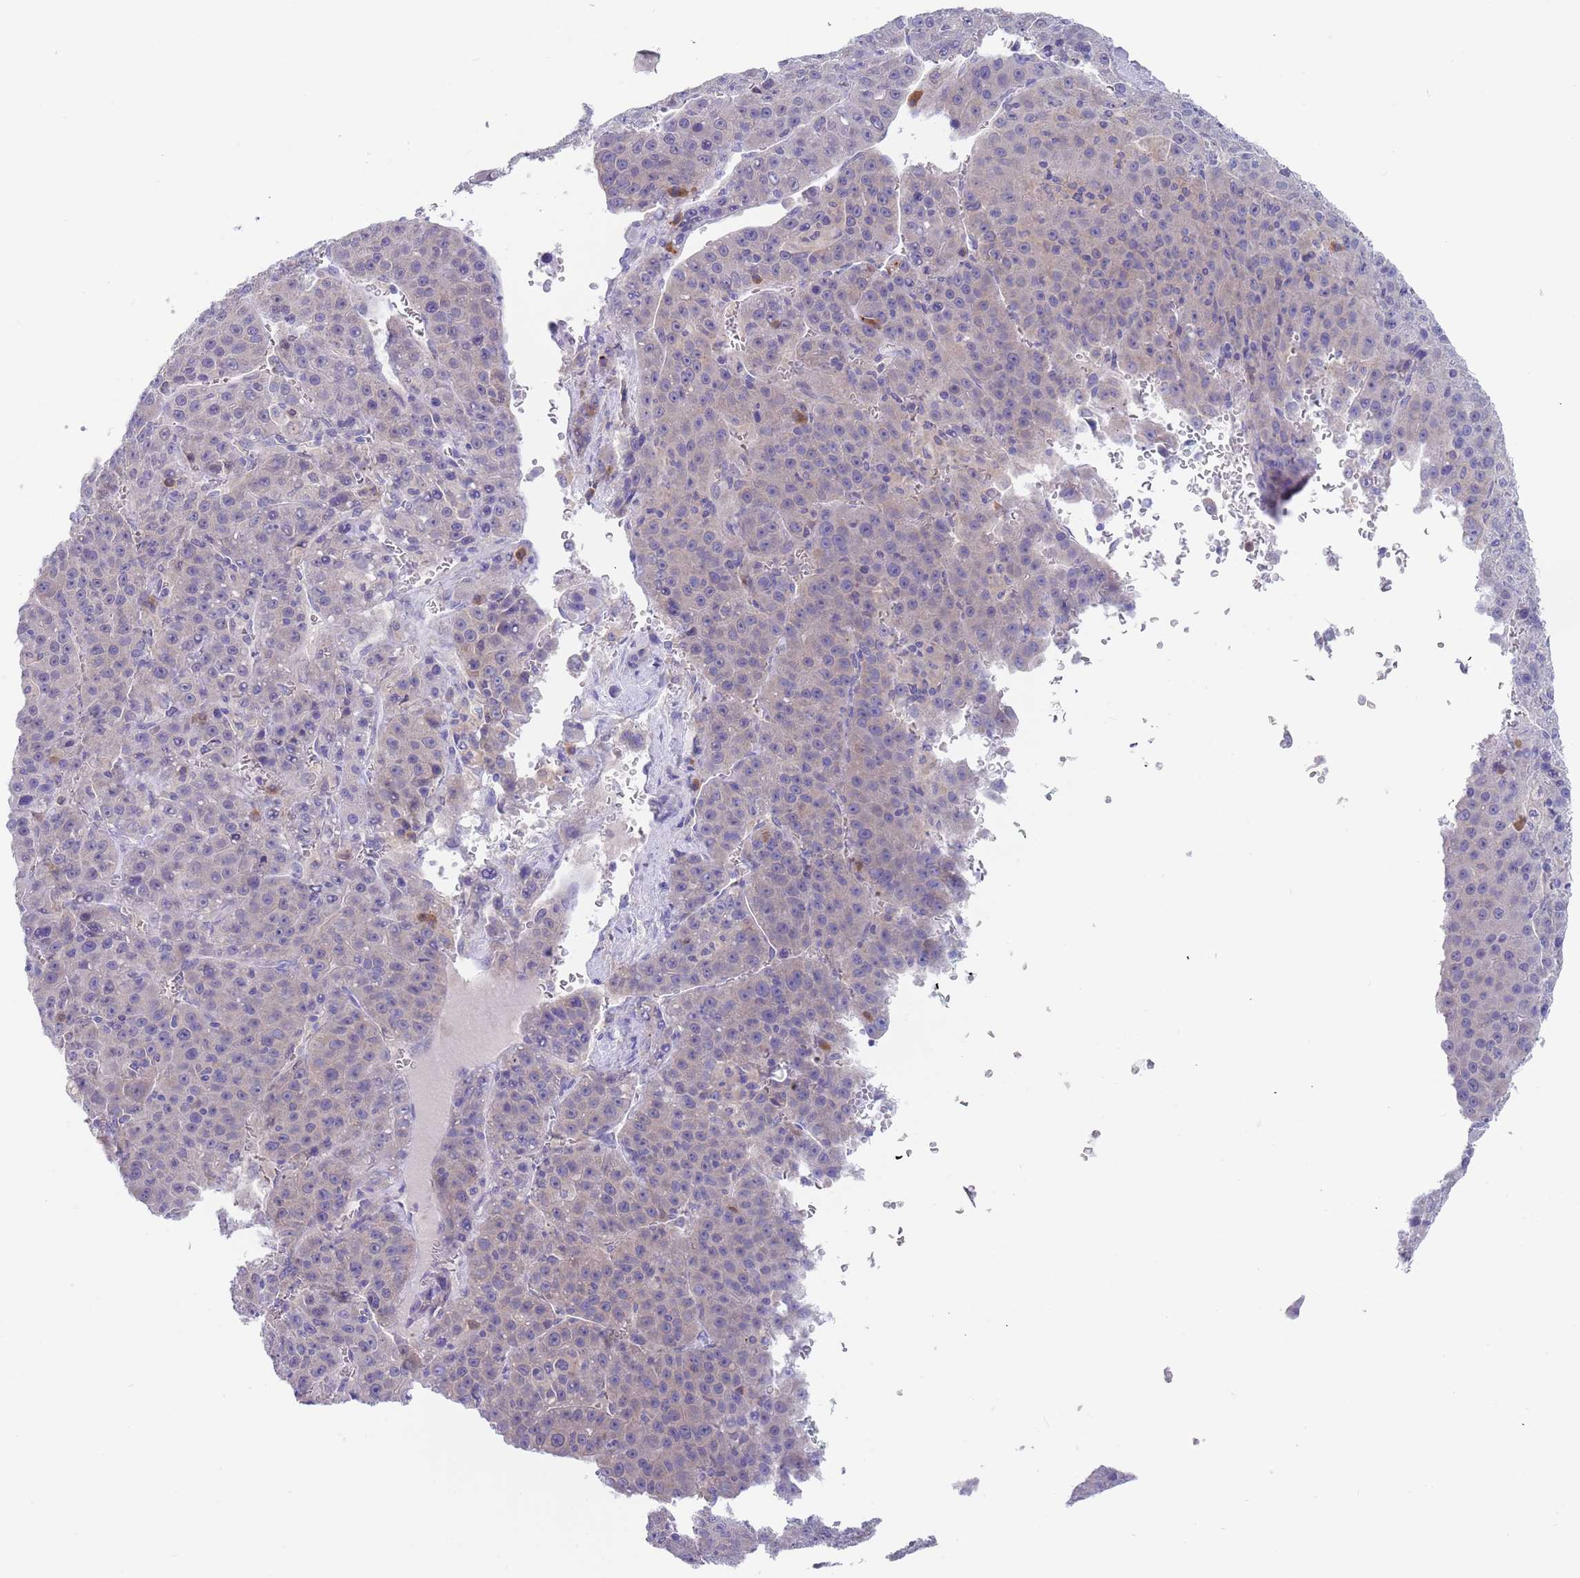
{"staining": {"intensity": "negative", "quantity": "none", "location": "none"}, "tissue": "liver cancer", "cell_type": "Tumor cells", "image_type": "cancer", "snomed": [{"axis": "morphology", "description": "Carcinoma, Hepatocellular, NOS"}, {"axis": "topography", "description": "Liver"}], "caption": "Immunohistochemistry micrograph of neoplastic tissue: liver cancer (hepatocellular carcinoma) stained with DAB demonstrates no significant protein expression in tumor cells.", "gene": "TYW1", "patient": {"sex": "female", "age": 53}}